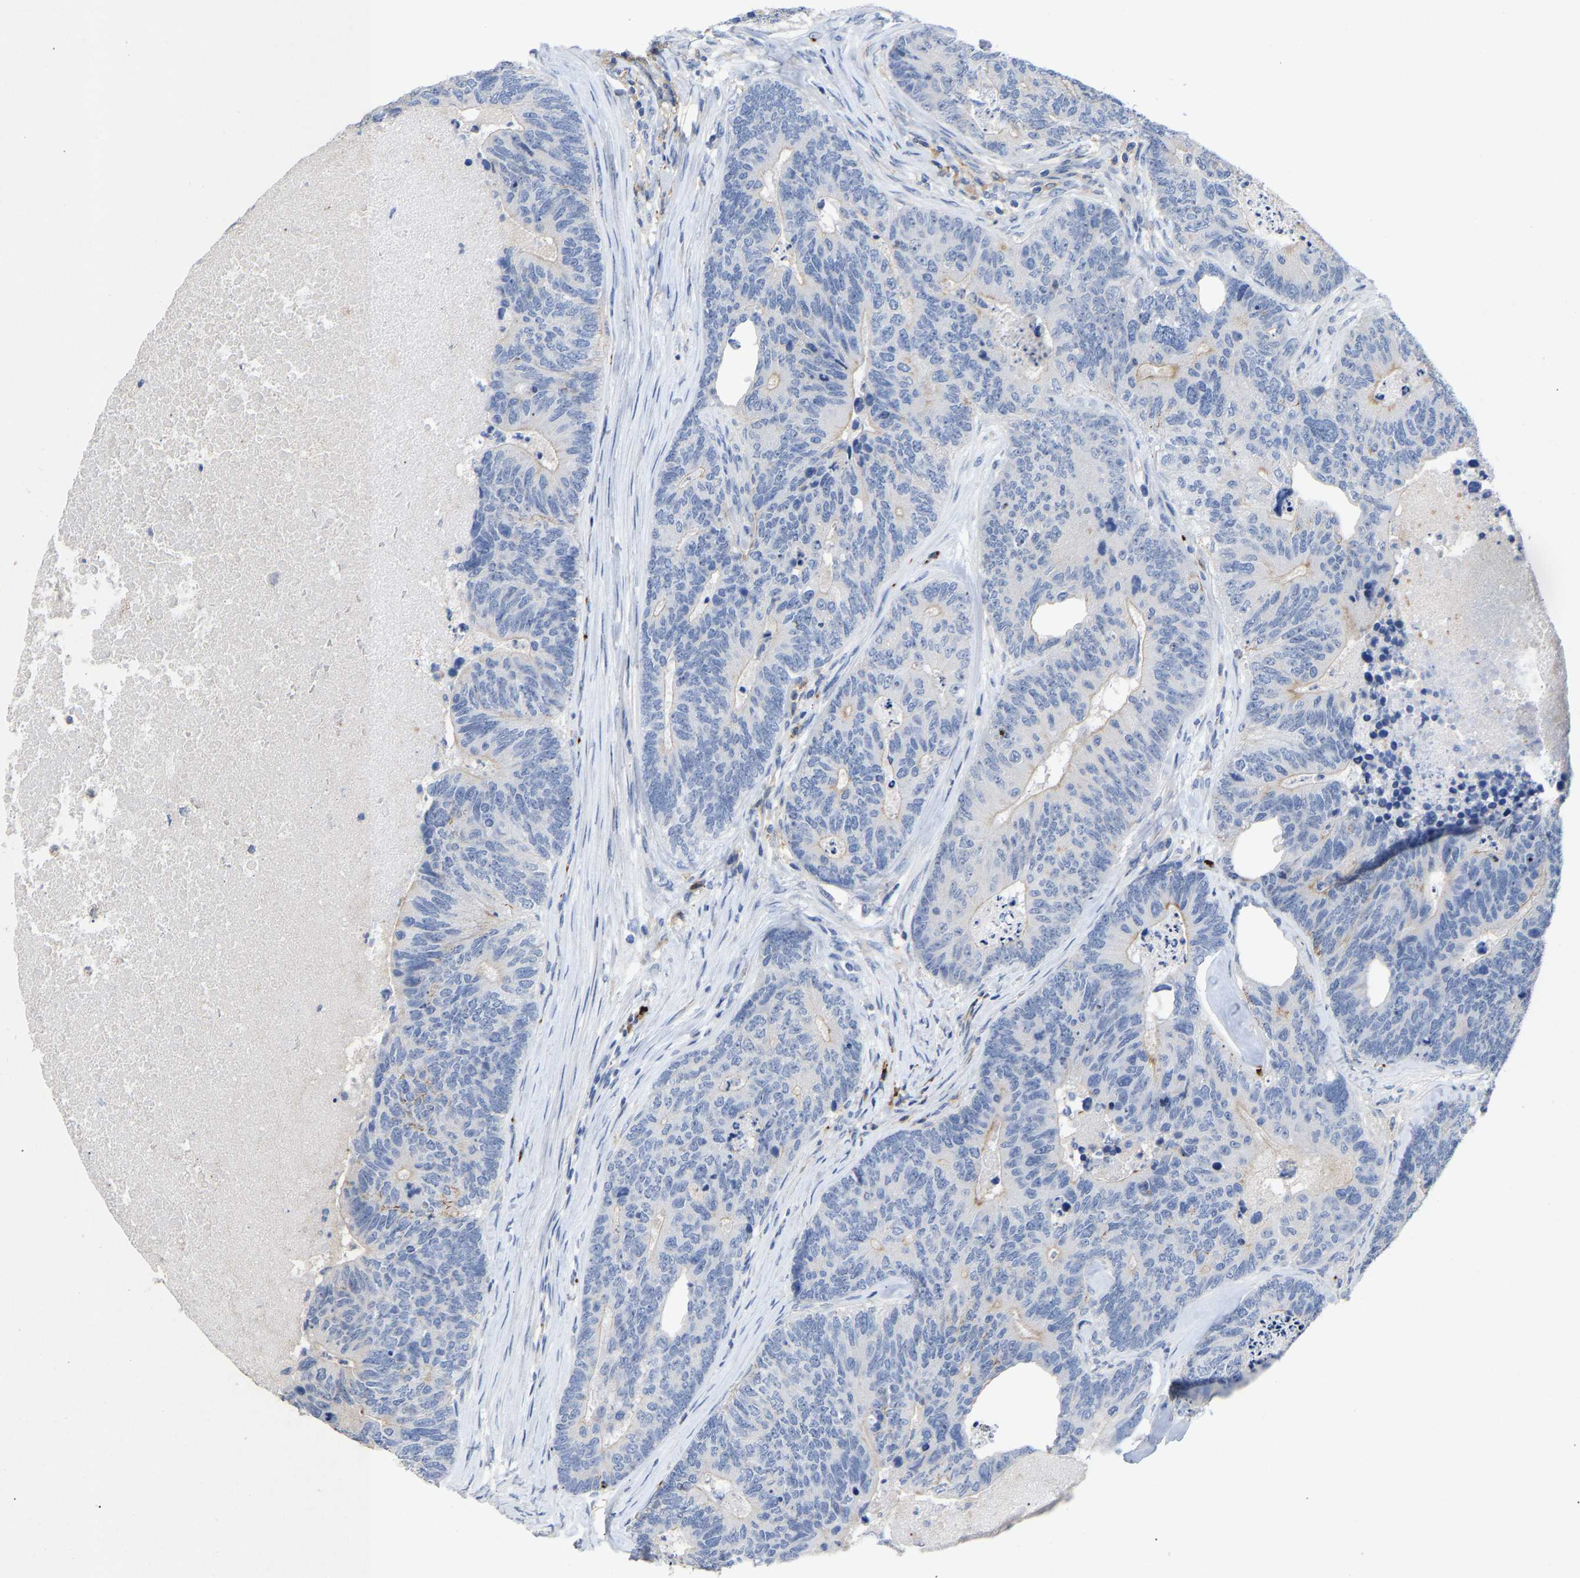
{"staining": {"intensity": "negative", "quantity": "none", "location": "none"}, "tissue": "colorectal cancer", "cell_type": "Tumor cells", "image_type": "cancer", "snomed": [{"axis": "morphology", "description": "Adenocarcinoma, NOS"}, {"axis": "topography", "description": "Colon"}], "caption": "A high-resolution image shows immunohistochemistry (IHC) staining of colorectal cancer, which displays no significant expression in tumor cells. The staining is performed using DAB brown chromogen with nuclei counter-stained in using hematoxylin.", "gene": "FGF18", "patient": {"sex": "female", "age": 67}}